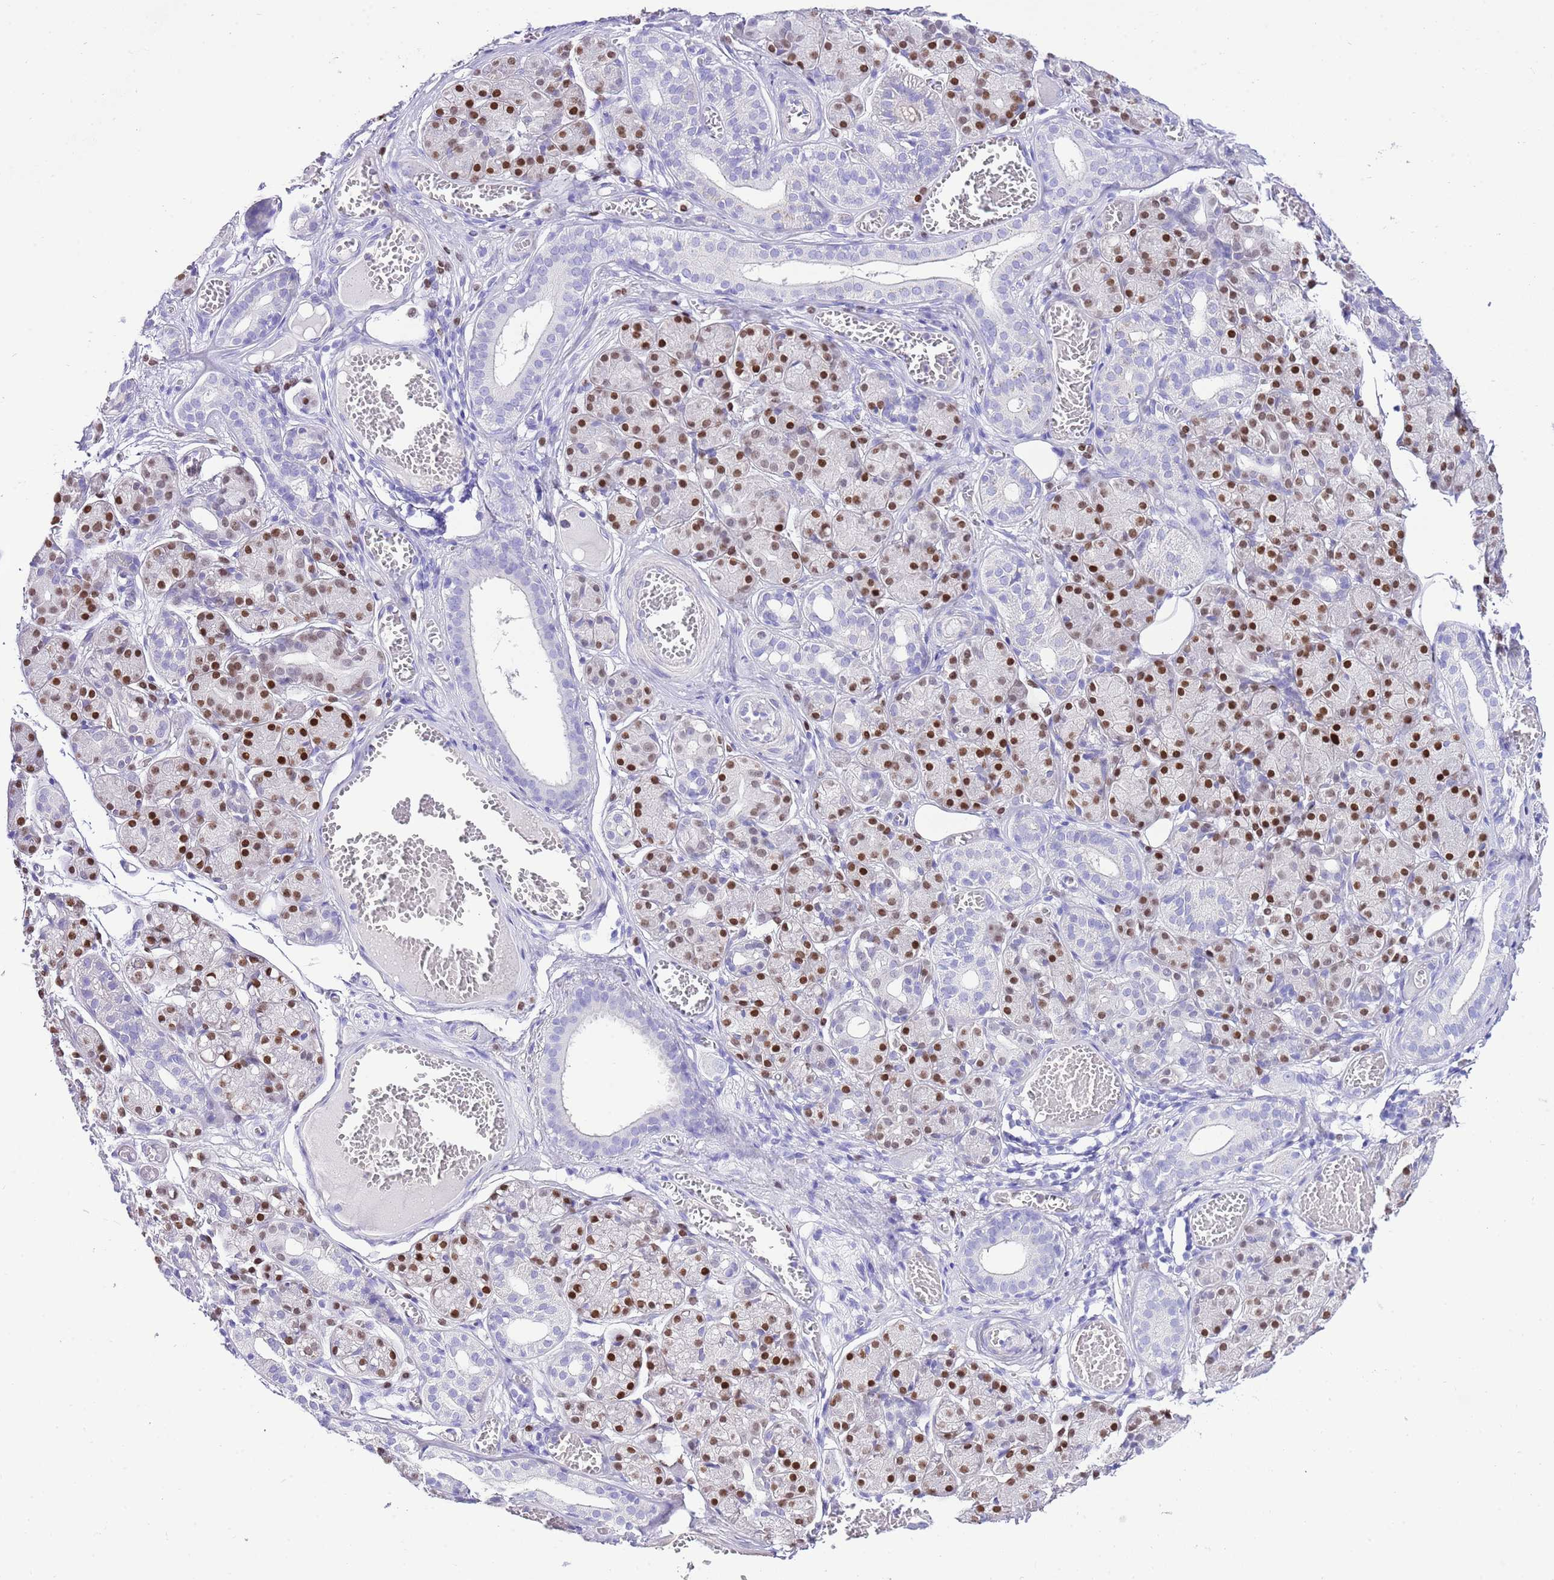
{"staining": {"intensity": "strong", "quantity": "25%-75%", "location": "nuclear"}, "tissue": "salivary gland", "cell_type": "Glandular cells", "image_type": "normal", "snomed": [{"axis": "morphology", "description": "Normal tissue, NOS"}, {"axis": "topography", "description": "Salivary gland"}], "caption": "IHC photomicrograph of normal human salivary gland stained for a protein (brown), which demonstrates high levels of strong nuclear staining in approximately 25%-75% of glandular cells.", "gene": "BHLHA15", "patient": {"sex": "male", "age": 63}}